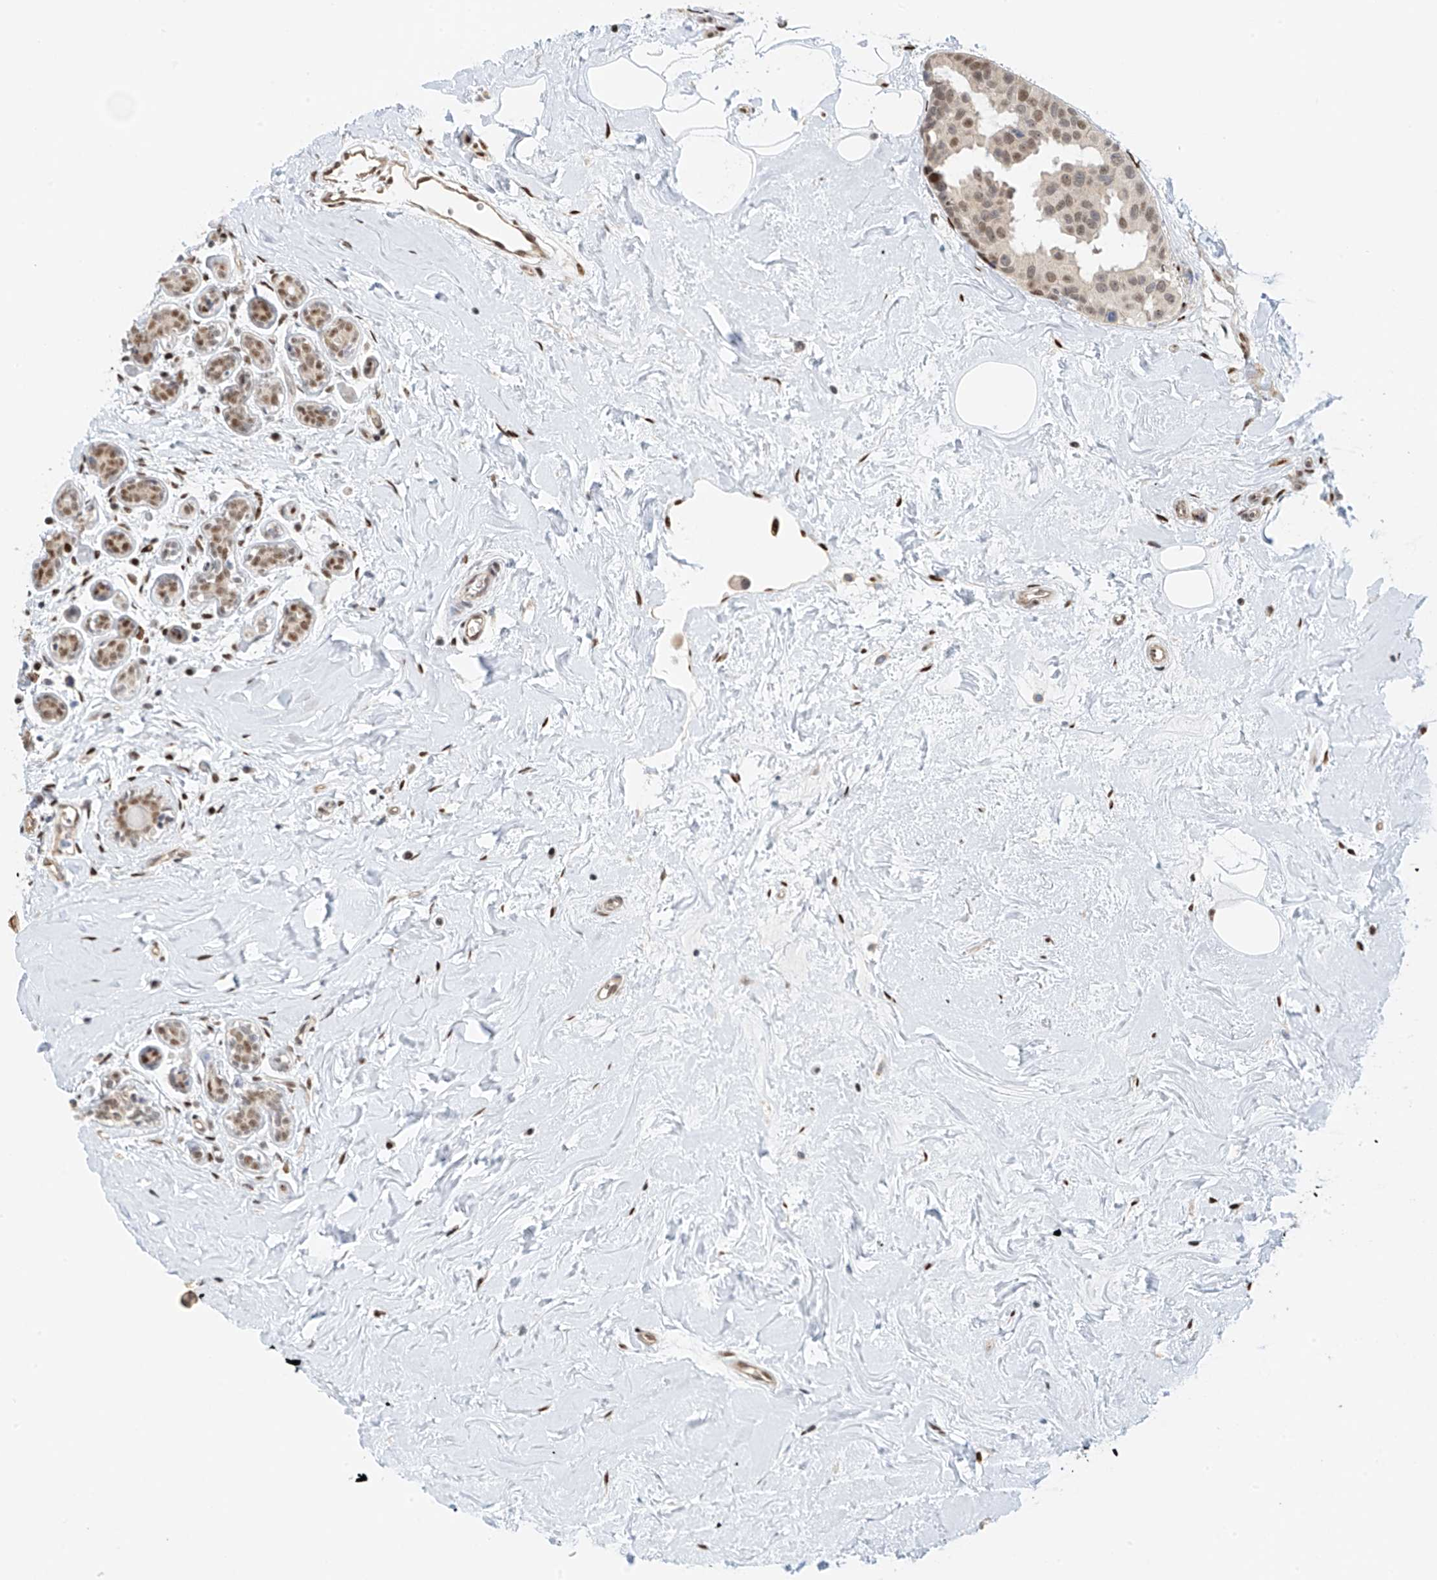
{"staining": {"intensity": "moderate", "quantity": "<25%", "location": "nuclear"}, "tissue": "breast cancer", "cell_type": "Tumor cells", "image_type": "cancer", "snomed": [{"axis": "morphology", "description": "Normal tissue, NOS"}, {"axis": "morphology", "description": "Duct carcinoma"}, {"axis": "topography", "description": "Breast"}], "caption": "Immunohistochemical staining of human breast cancer (intraductal carcinoma) displays low levels of moderate nuclear protein staining in about <25% of tumor cells.", "gene": "ZNF514", "patient": {"sex": "female", "age": 39}}